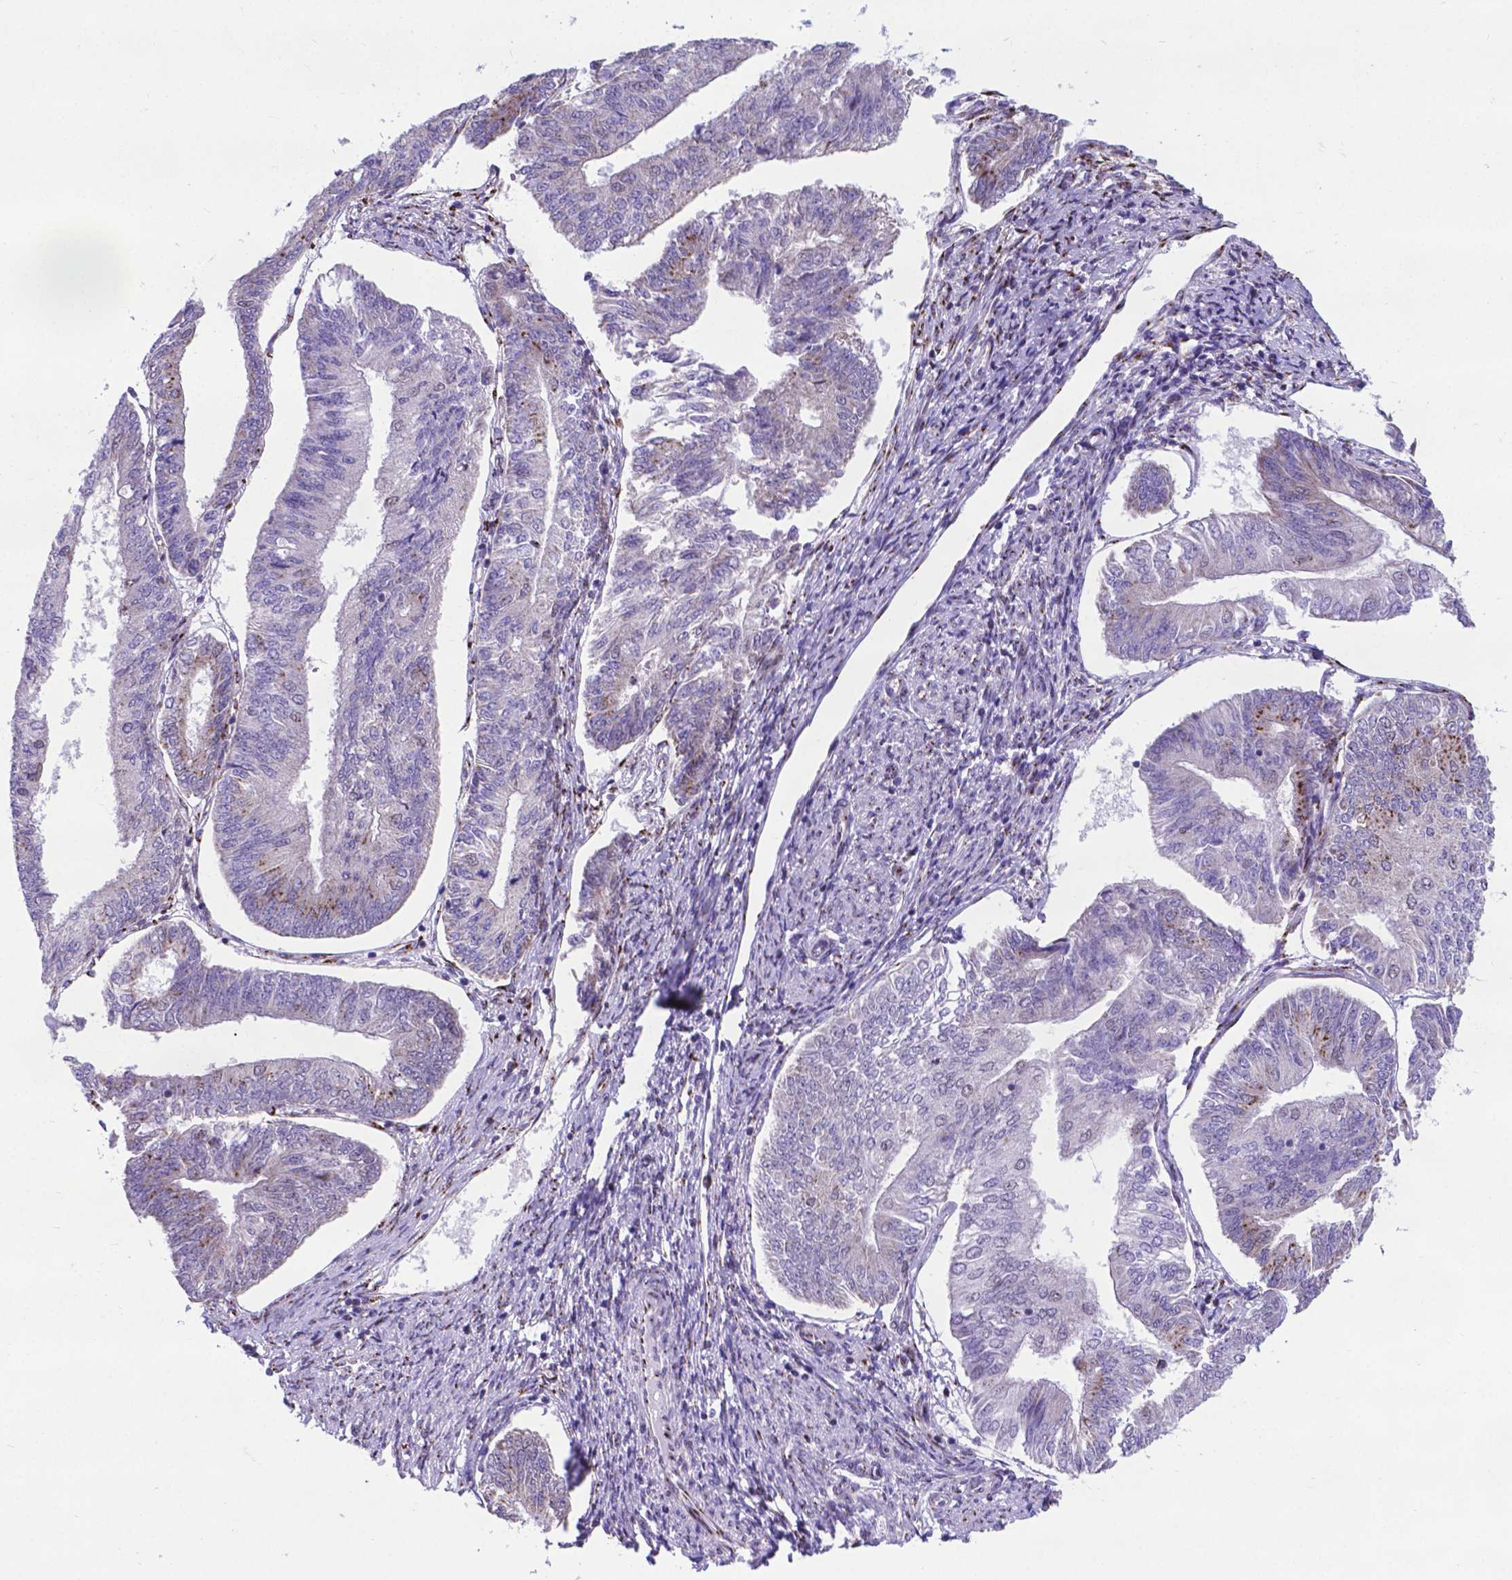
{"staining": {"intensity": "moderate", "quantity": "<25%", "location": "cytoplasmic/membranous"}, "tissue": "endometrial cancer", "cell_type": "Tumor cells", "image_type": "cancer", "snomed": [{"axis": "morphology", "description": "Adenocarcinoma, NOS"}, {"axis": "topography", "description": "Endometrium"}], "caption": "Immunohistochemical staining of endometrial adenocarcinoma shows low levels of moderate cytoplasmic/membranous protein positivity in about <25% of tumor cells.", "gene": "MRPL10", "patient": {"sex": "female", "age": 58}}